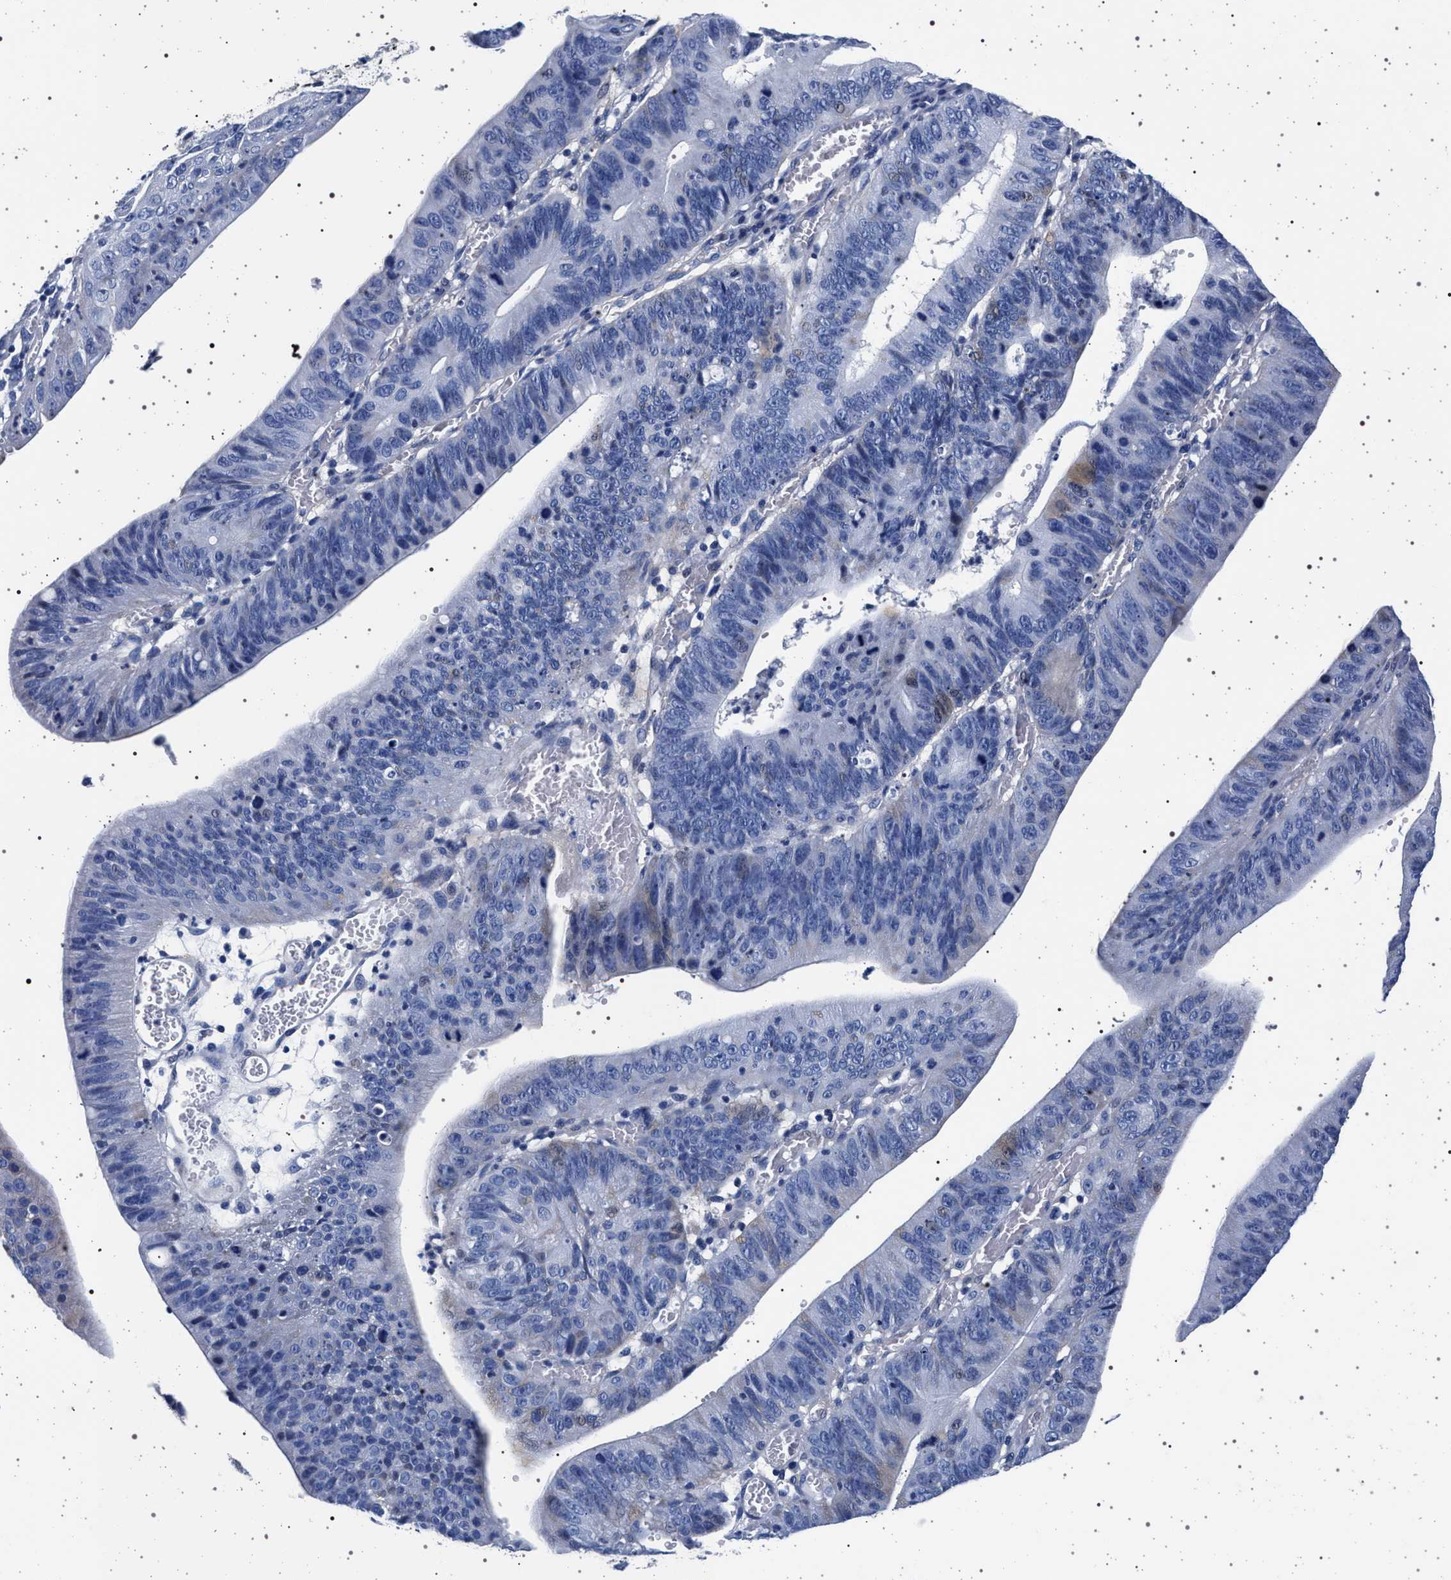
{"staining": {"intensity": "negative", "quantity": "none", "location": "none"}, "tissue": "stomach cancer", "cell_type": "Tumor cells", "image_type": "cancer", "snomed": [{"axis": "morphology", "description": "Adenocarcinoma, NOS"}, {"axis": "topography", "description": "Stomach"}], "caption": "This micrograph is of stomach adenocarcinoma stained with IHC to label a protein in brown with the nuclei are counter-stained blue. There is no expression in tumor cells.", "gene": "SLC9A1", "patient": {"sex": "male", "age": 59}}